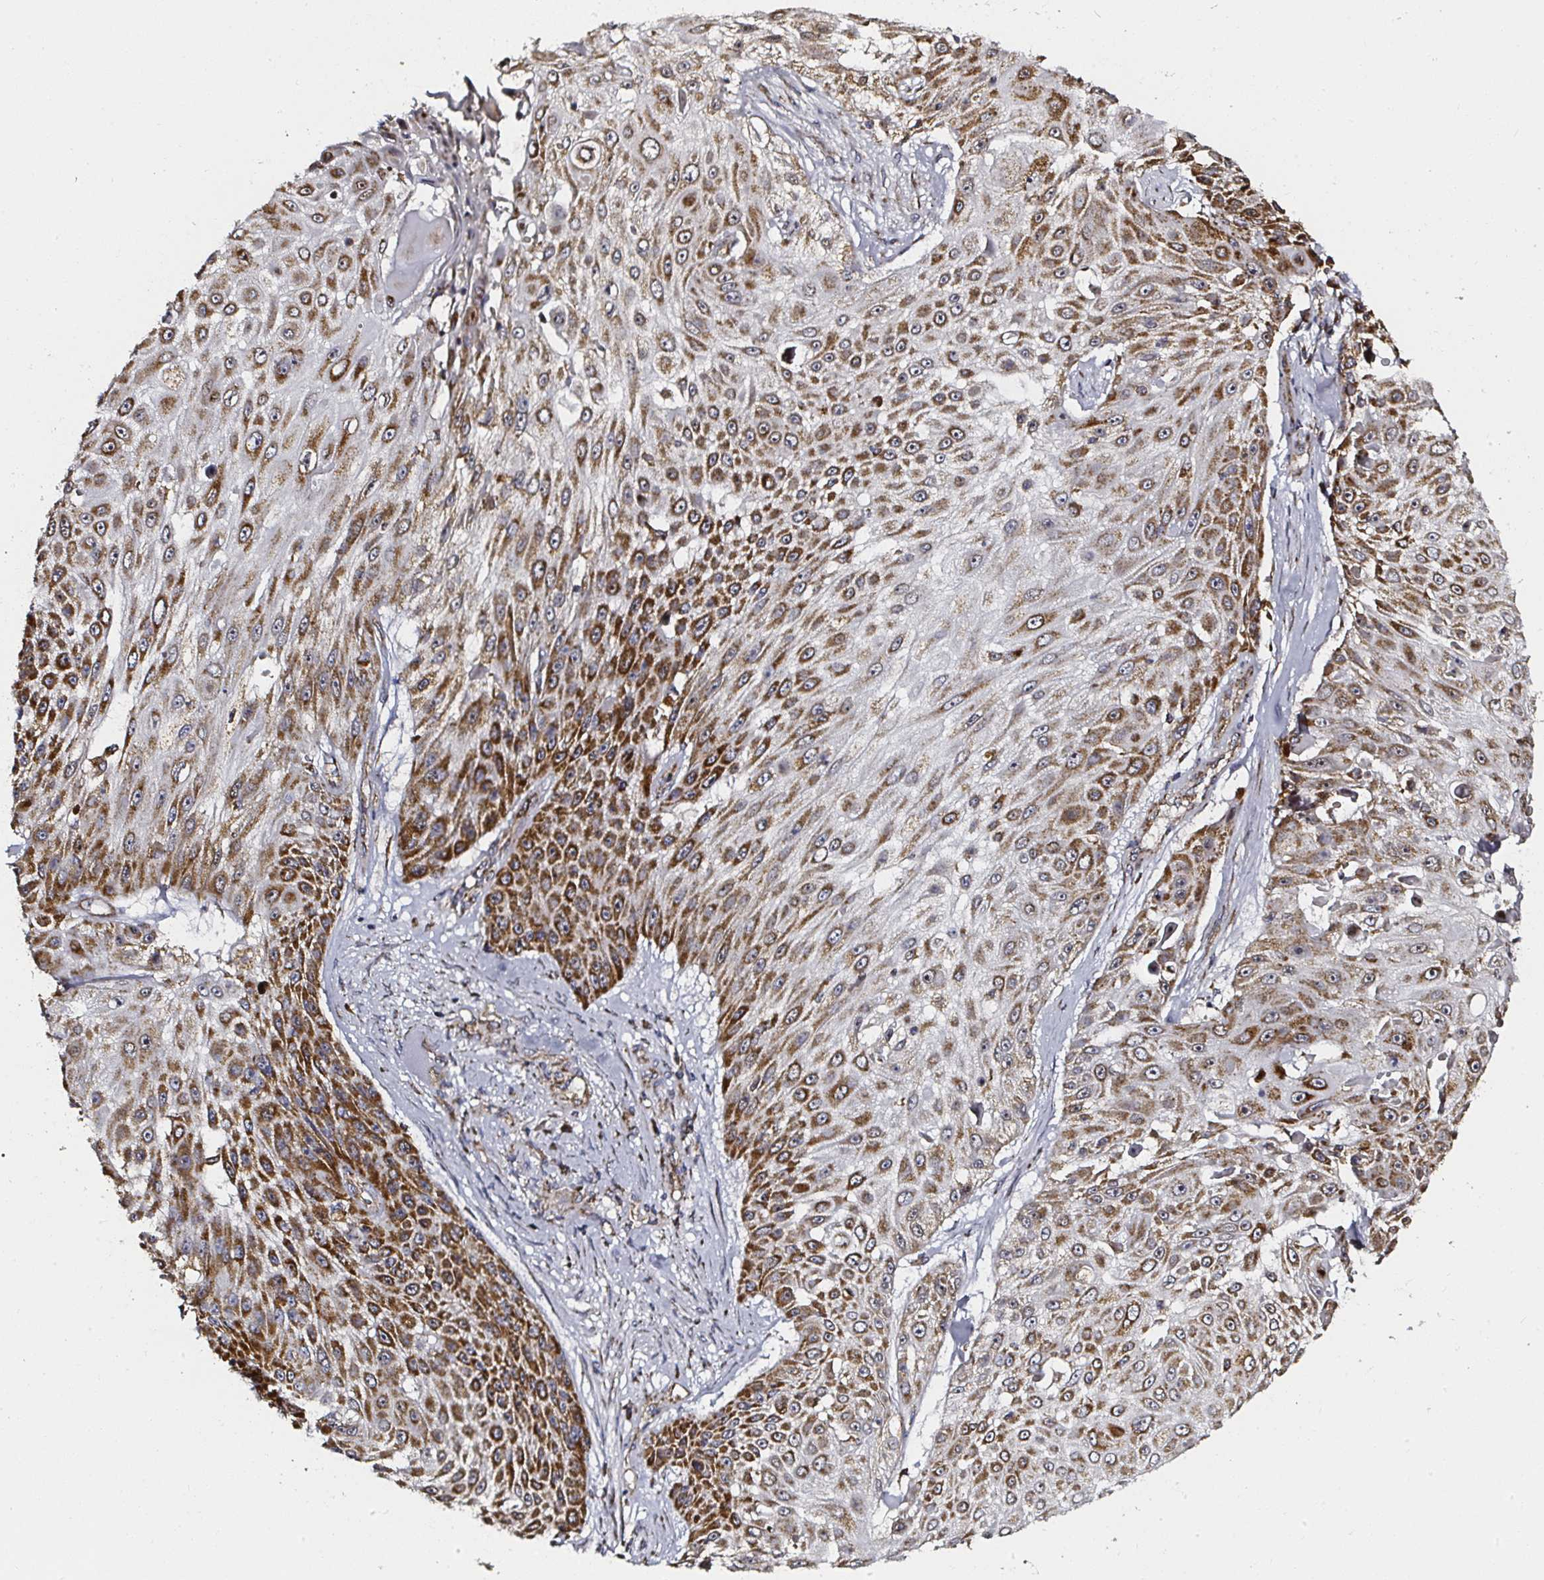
{"staining": {"intensity": "strong", "quantity": ">75%", "location": "cytoplasmic/membranous"}, "tissue": "skin cancer", "cell_type": "Tumor cells", "image_type": "cancer", "snomed": [{"axis": "morphology", "description": "Squamous cell carcinoma, NOS"}, {"axis": "topography", "description": "Skin"}], "caption": "This photomicrograph shows skin cancer stained with immunohistochemistry (IHC) to label a protein in brown. The cytoplasmic/membranous of tumor cells show strong positivity for the protein. Nuclei are counter-stained blue.", "gene": "ATAD3B", "patient": {"sex": "female", "age": 86}}